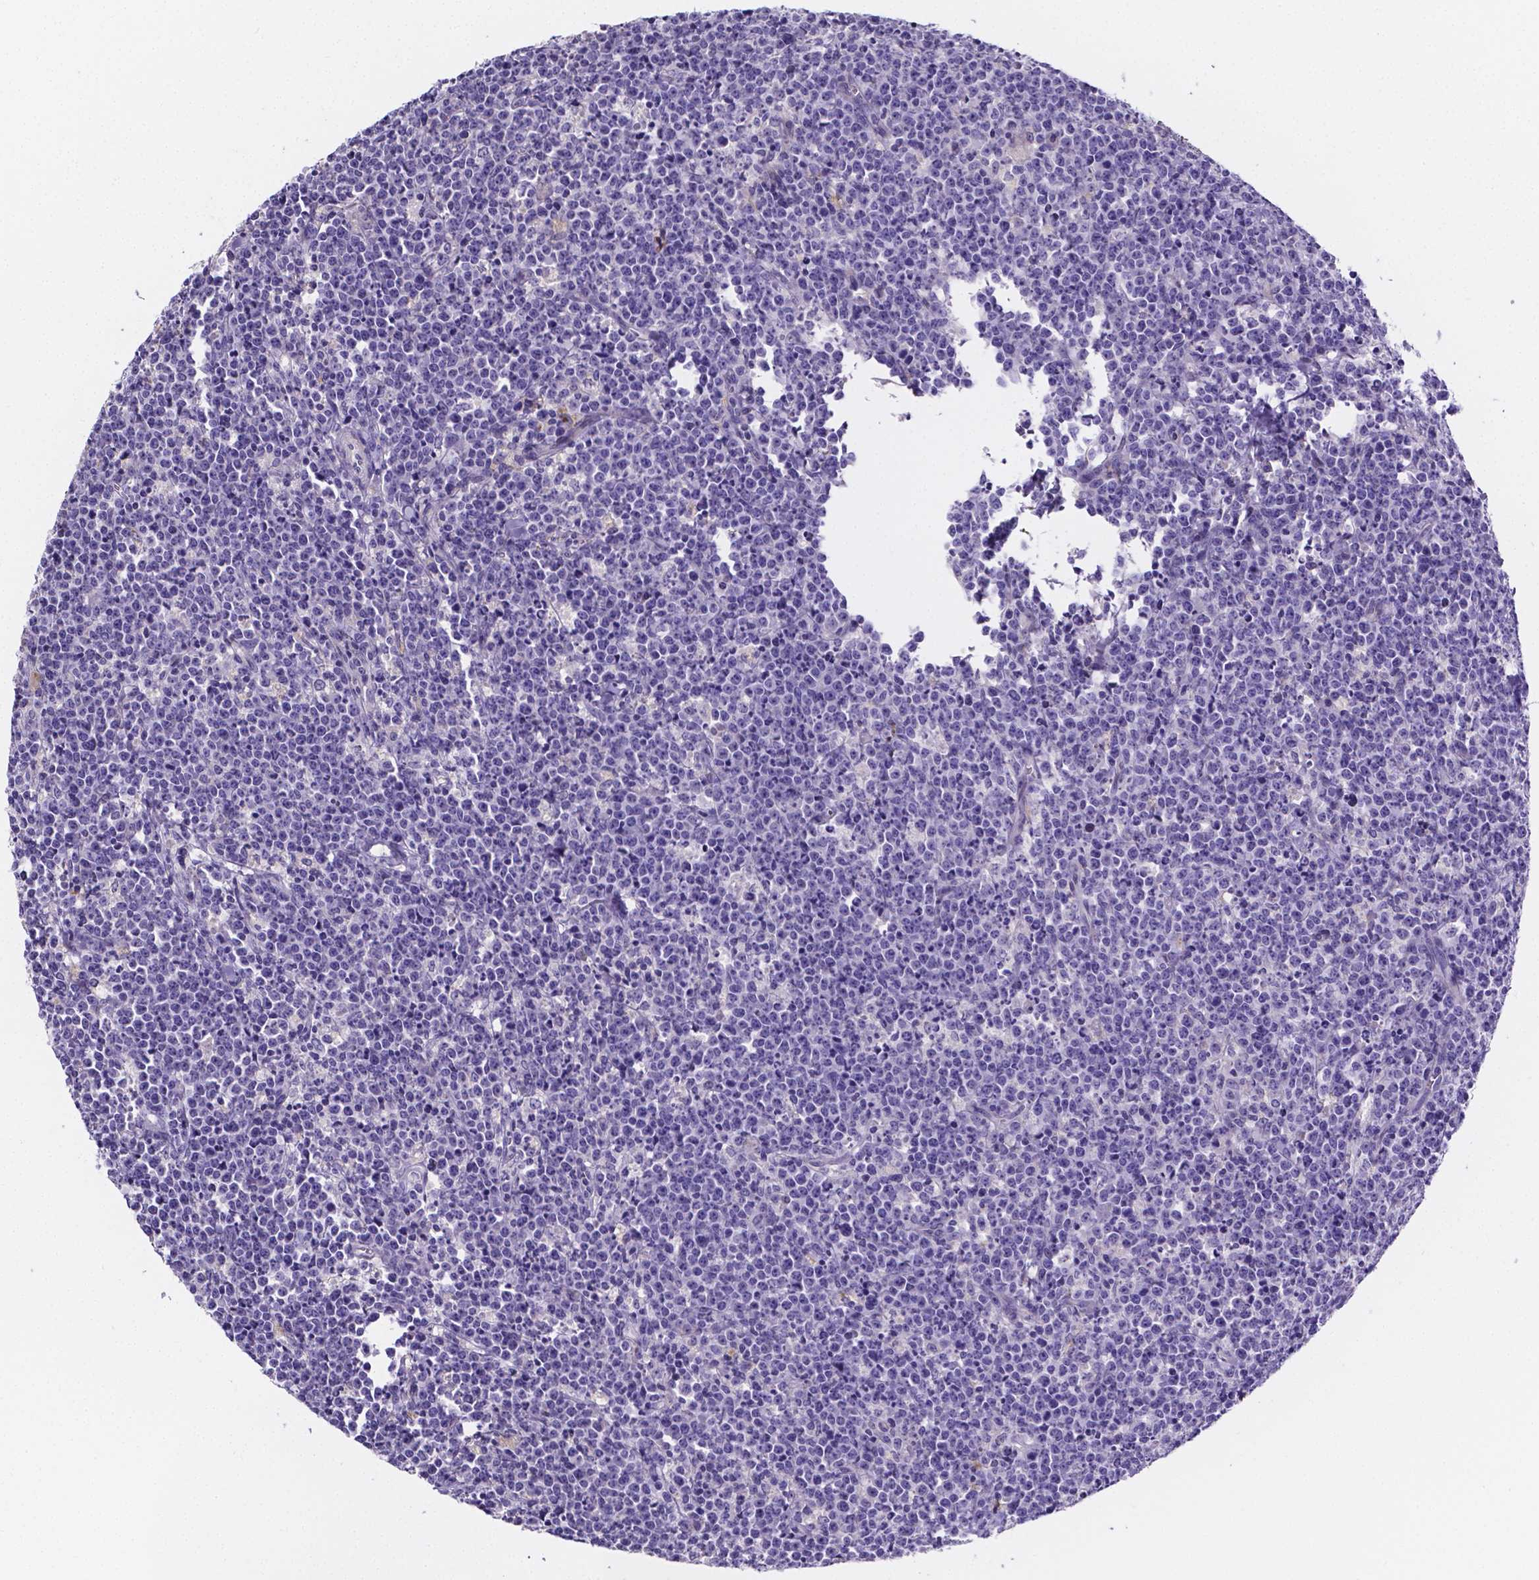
{"staining": {"intensity": "negative", "quantity": "none", "location": "none"}, "tissue": "lymphoma", "cell_type": "Tumor cells", "image_type": "cancer", "snomed": [{"axis": "morphology", "description": "Malignant lymphoma, non-Hodgkin's type, High grade"}, {"axis": "topography", "description": "Small intestine"}], "caption": "Malignant lymphoma, non-Hodgkin's type (high-grade) stained for a protein using IHC exhibits no expression tumor cells.", "gene": "NRGN", "patient": {"sex": "female", "age": 56}}